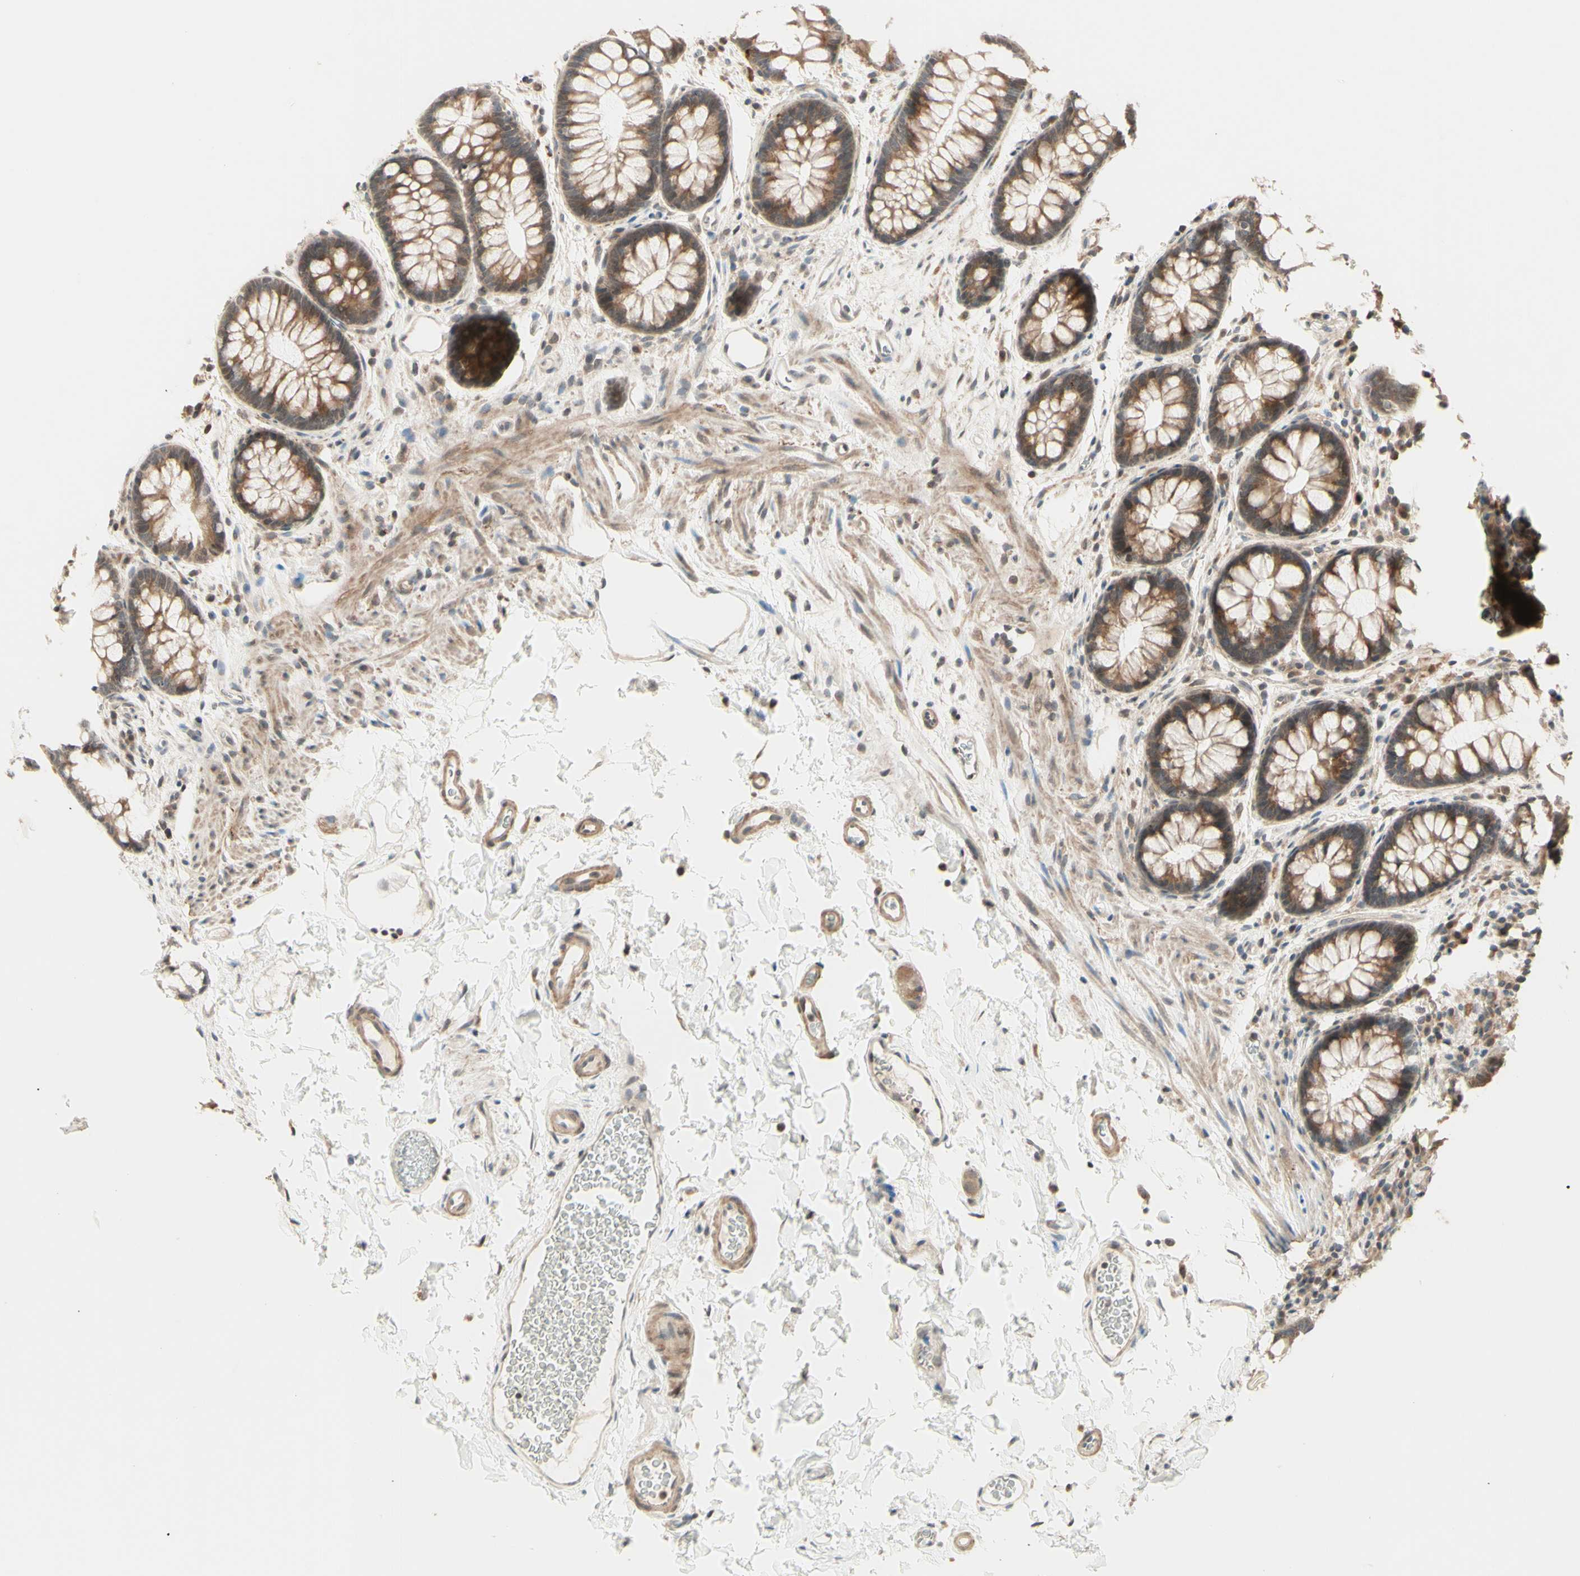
{"staining": {"intensity": "moderate", "quantity": ">75%", "location": "cytoplasmic/membranous"}, "tissue": "colon", "cell_type": "Endothelial cells", "image_type": "normal", "snomed": [{"axis": "morphology", "description": "Normal tissue, NOS"}, {"axis": "topography", "description": "Colon"}], "caption": "A brown stain shows moderate cytoplasmic/membranous positivity of a protein in endothelial cells of benign human colon. The staining was performed using DAB (3,3'-diaminobenzidine), with brown indicating positive protein expression. Nuclei are stained blue with hematoxylin.", "gene": "ZW10", "patient": {"sex": "female", "age": 80}}